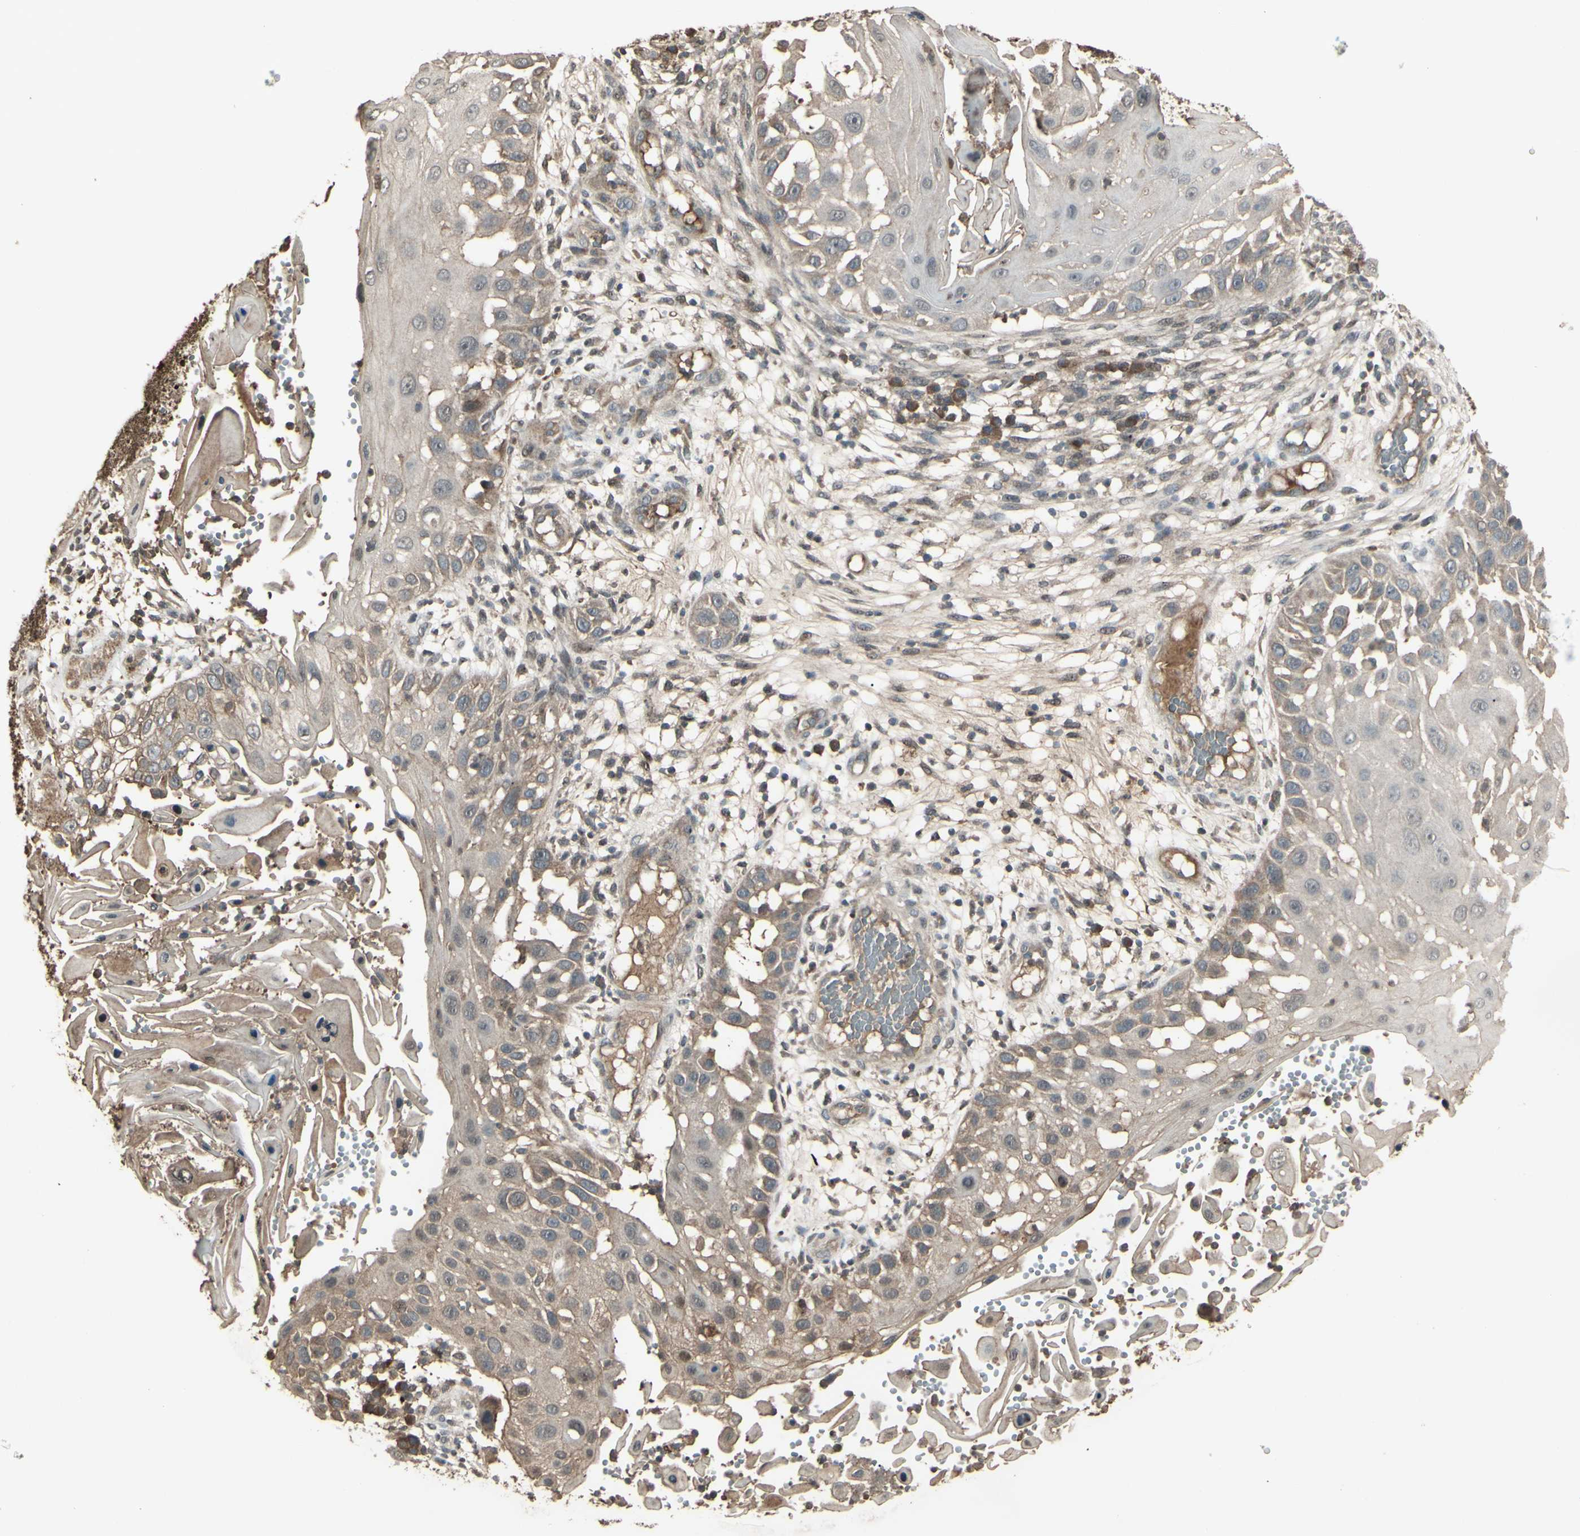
{"staining": {"intensity": "weak", "quantity": ">75%", "location": "cytoplasmic/membranous"}, "tissue": "skin cancer", "cell_type": "Tumor cells", "image_type": "cancer", "snomed": [{"axis": "morphology", "description": "Squamous cell carcinoma, NOS"}, {"axis": "topography", "description": "Skin"}], "caption": "DAB (3,3'-diaminobenzidine) immunohistochemical staining of human skin cancer (squamous cell carcinoma) reveals weak cytoplasmic/membranous protein expression in approximately >75% of tumor cells.", "gene": "GNAS", "patient": {"sex": "female", "age": 44}}